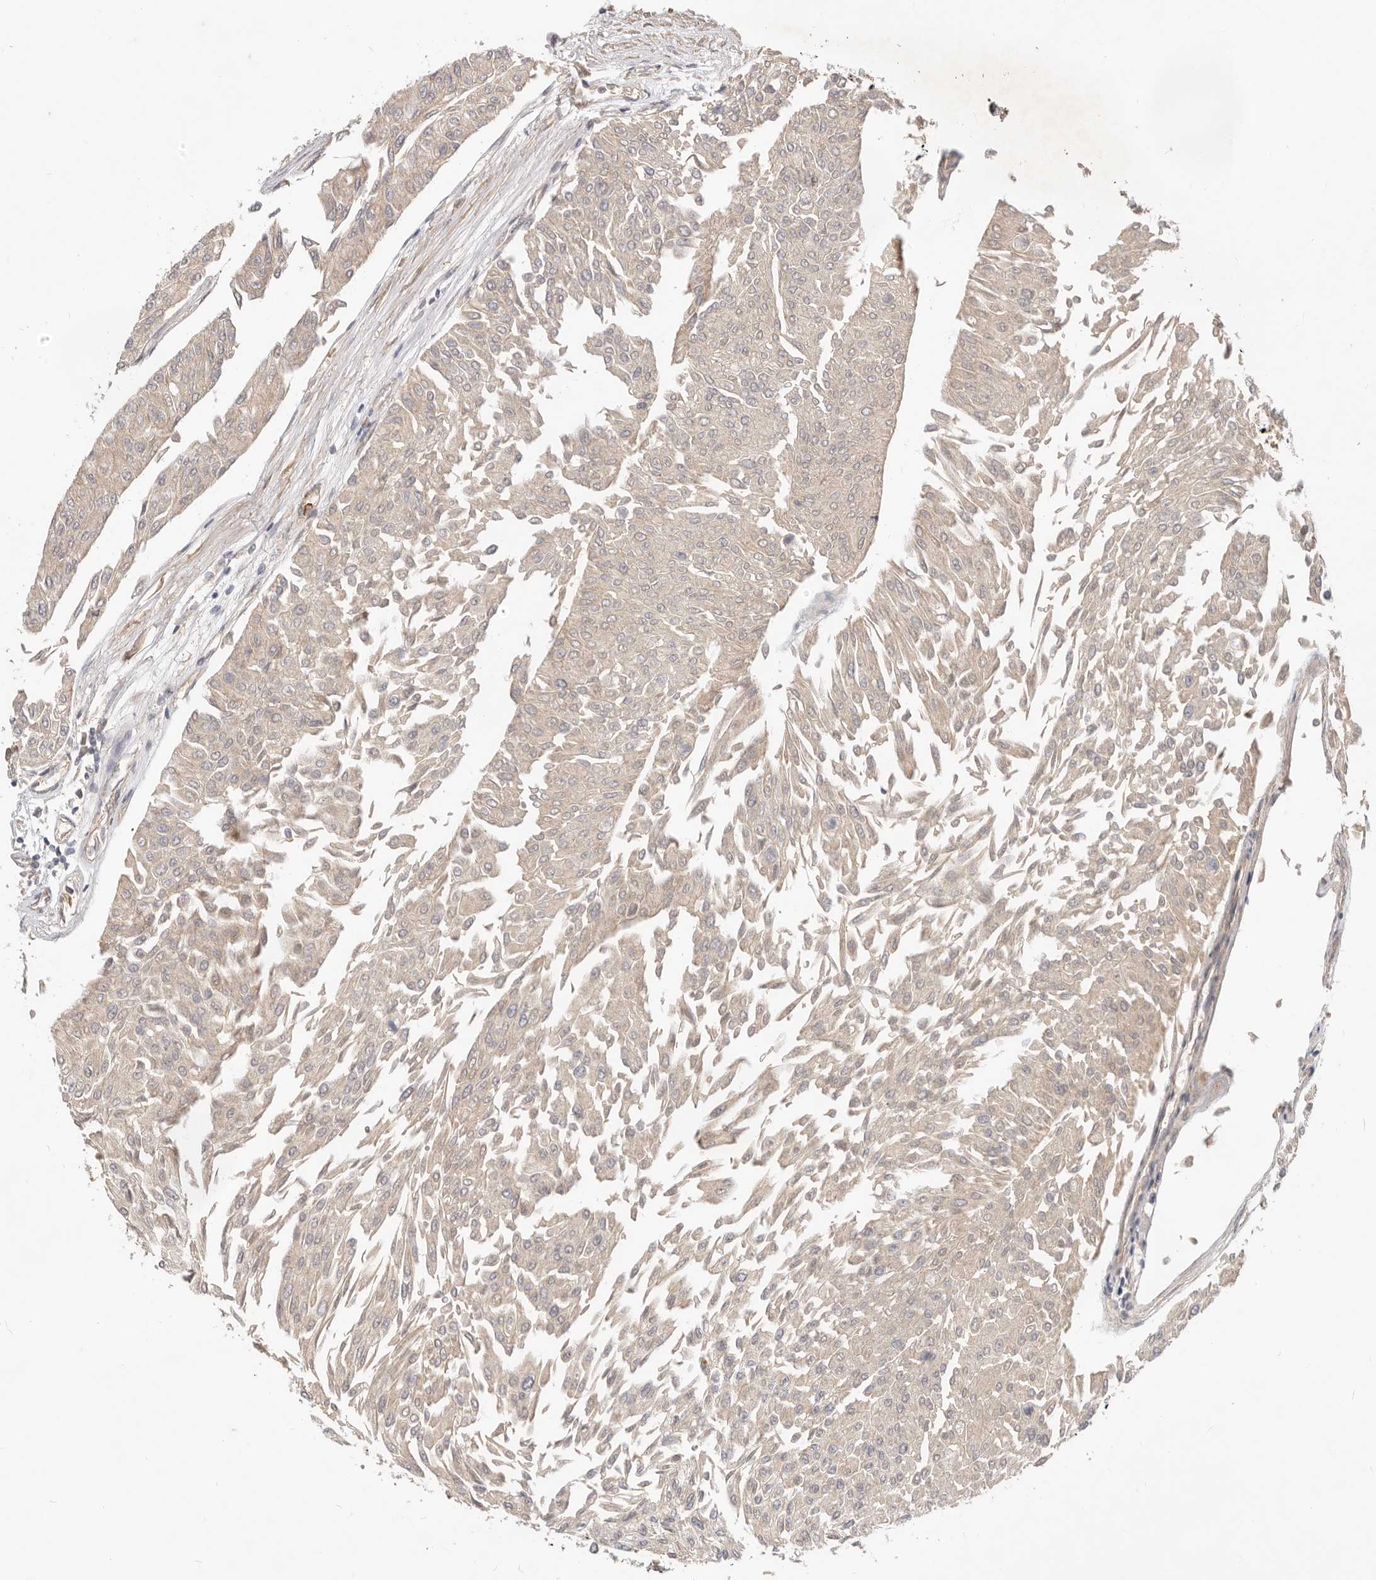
{"staining": {"intensity": "weak", "quantity": "25%-75%", "location": "cytoplasmic/membranous"}, "tissue": "urothelial cancer", "cell_type": "Tumor cells", "image_type": "cancer", "snomed": [{"axis": "morphology", "description": "Urothelial carcinoma, Low grade"}, {"axis": "topography", "description": "Urinary bladder"}], "caption": "IHC micrograph of human urothelial carcinoma (low-grade) stained for a protein (brown), which demonstrates low levels of weak cytoplasmic/membranous positivity in about 25%-75% of tumor cells.", "gene": "USP49", "patient": {"sex": "male", "age": 67}}